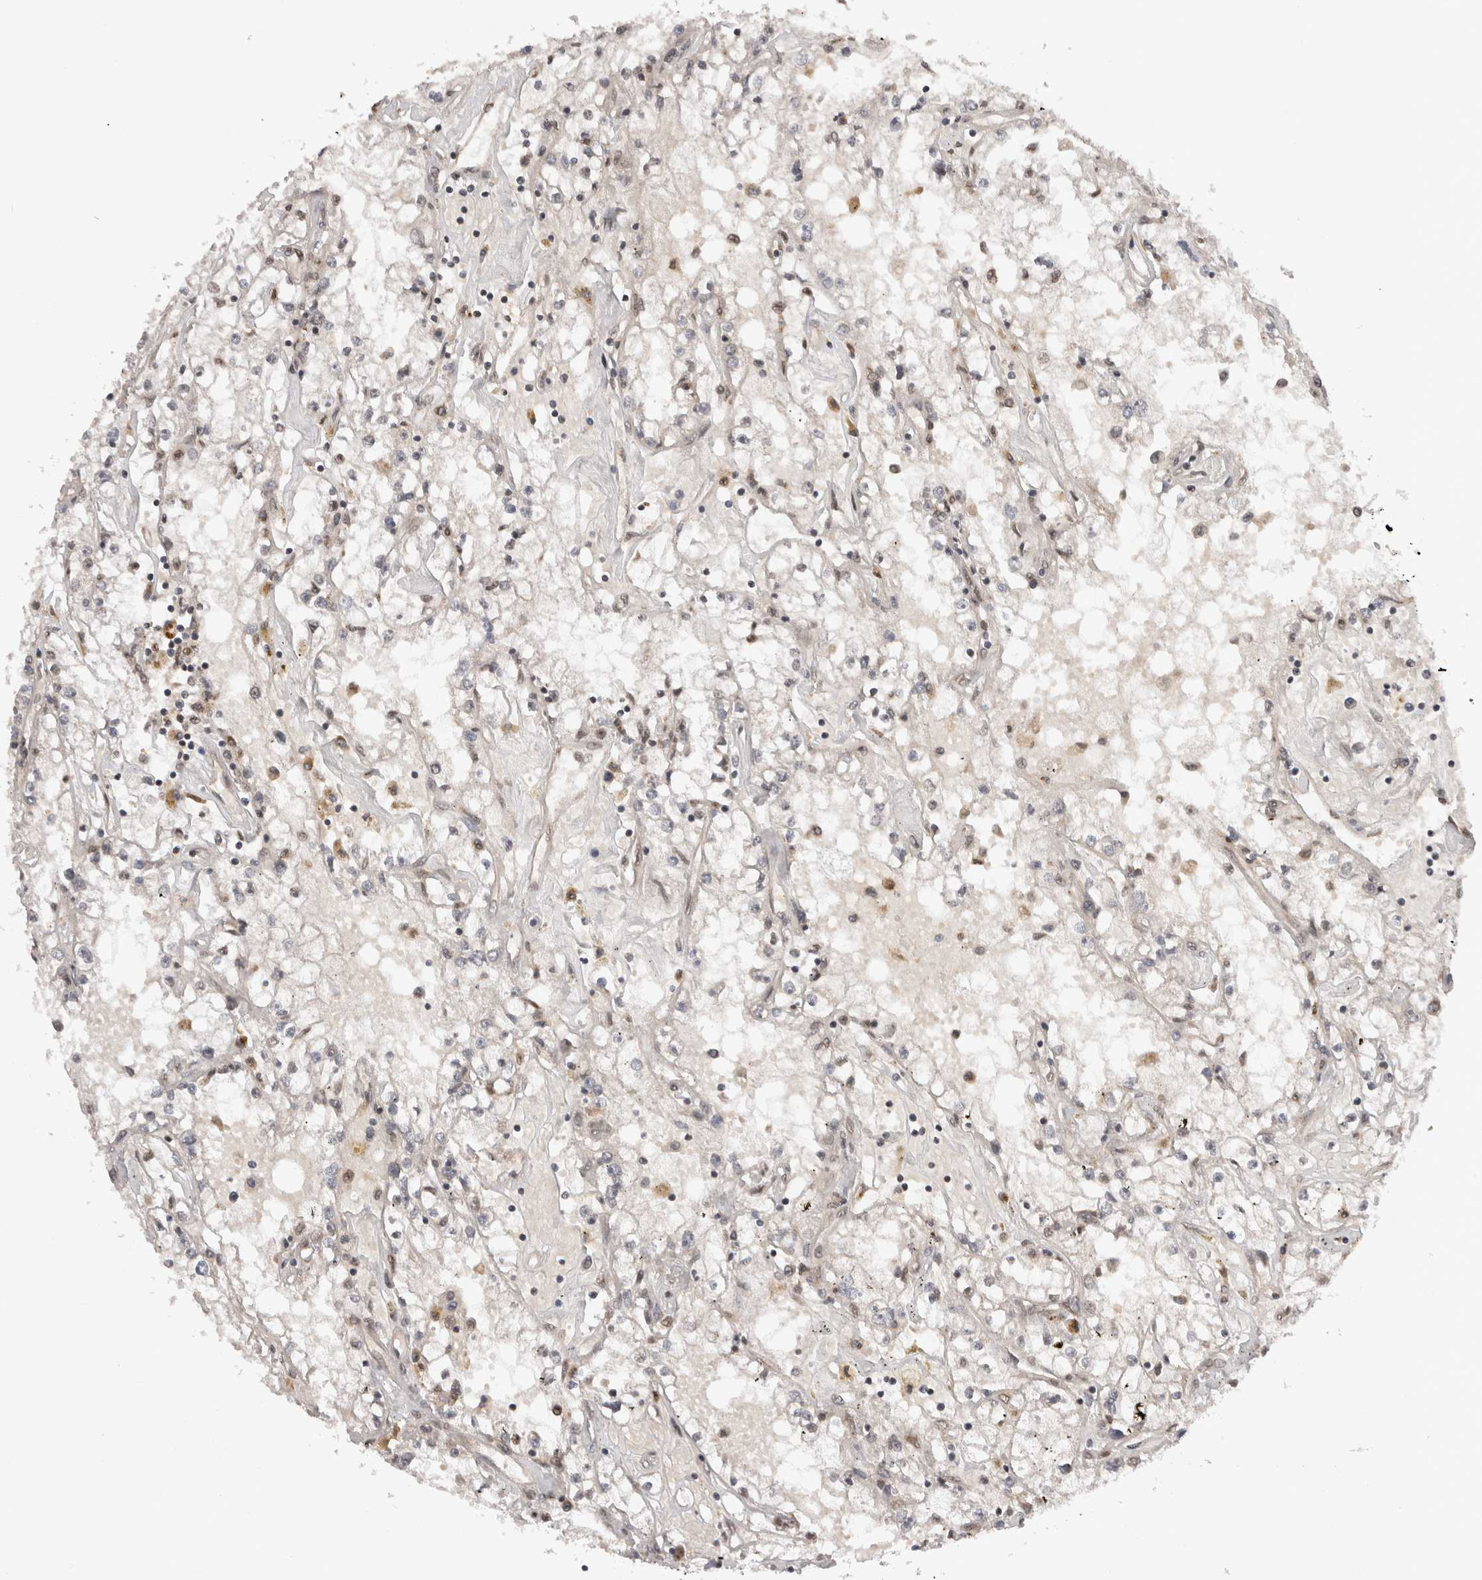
{"staining": {"intensity": "negative", "quantity": "none", "location": "none"}, "tissue": "renal cancer", "cell_type": "Tumor cells", "image_type": "cancer", "snomed": [{"axis": "morphology", "description": "Adenocarcinoma, NOS"}, {"axis": "topography", "description": "Kidney"}], "caption": "DAB immunohistochemical staining of human renal cancer reveals no significant staining in tumor cells. Nuclei are stained in blue.", "gene": "TMEM65", "patient": {"sex": "male", "age": 56}}